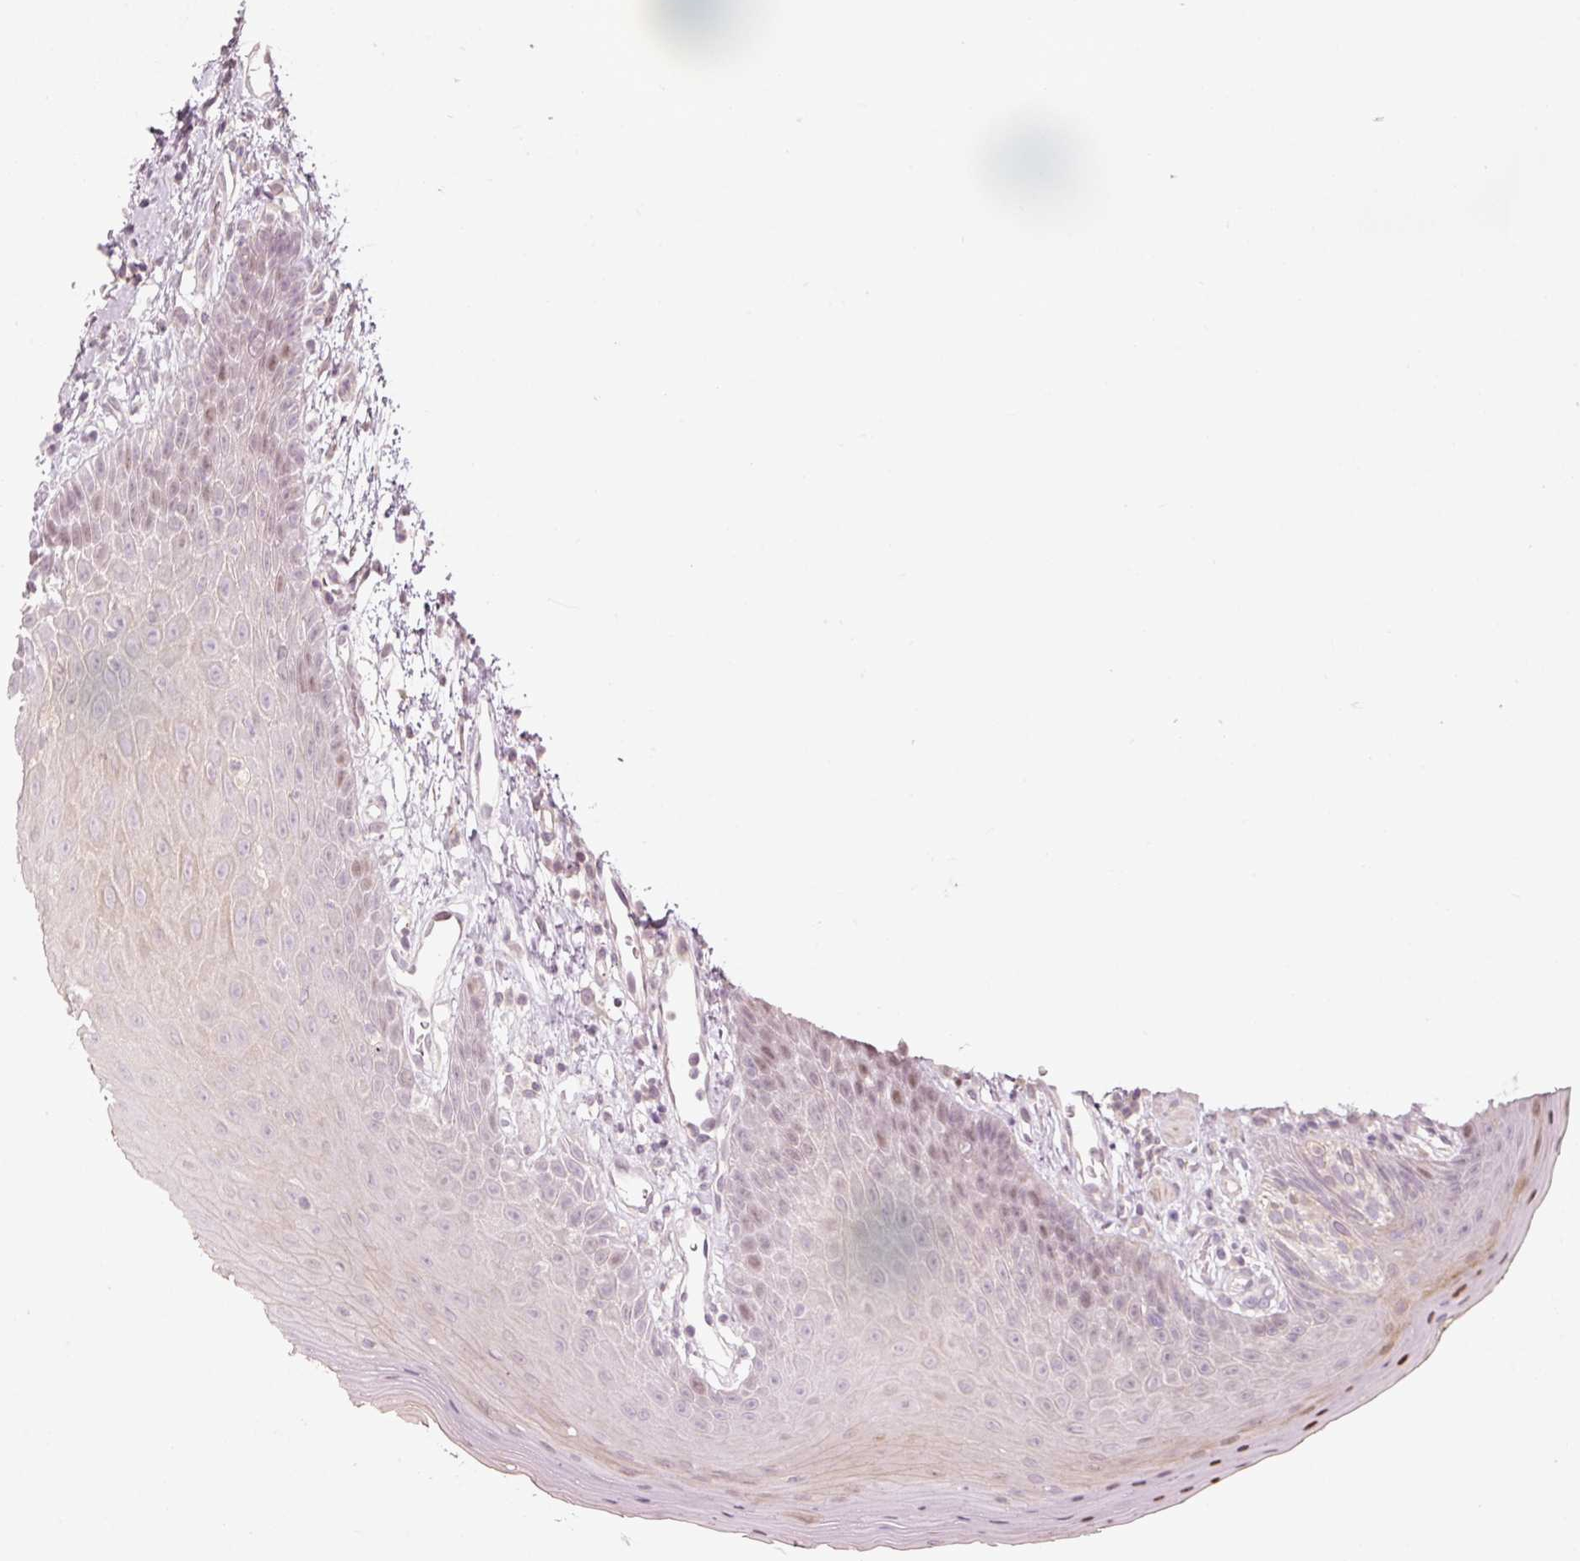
{"staining": {"intensity": "weak", "quantity": "<25%", "location": "nuclear"}, "tissue": "oral mucosa", "cell_type": "Squamous epithelial cells", "image_type": "normal", "snomed": [{"axis": "morphology", "description": "Normal tissue, NOS"}, {"axis": "topography", "description": "Oral tissue"}, {"axis": "topography", "description": "Tounge, NOS"}], "caption": "IHC of benign human oral mucosa shows no positivity in squamous epithelial cells.", "gene": "TREX2", "patient": {"sex": "female", "age": 59}}